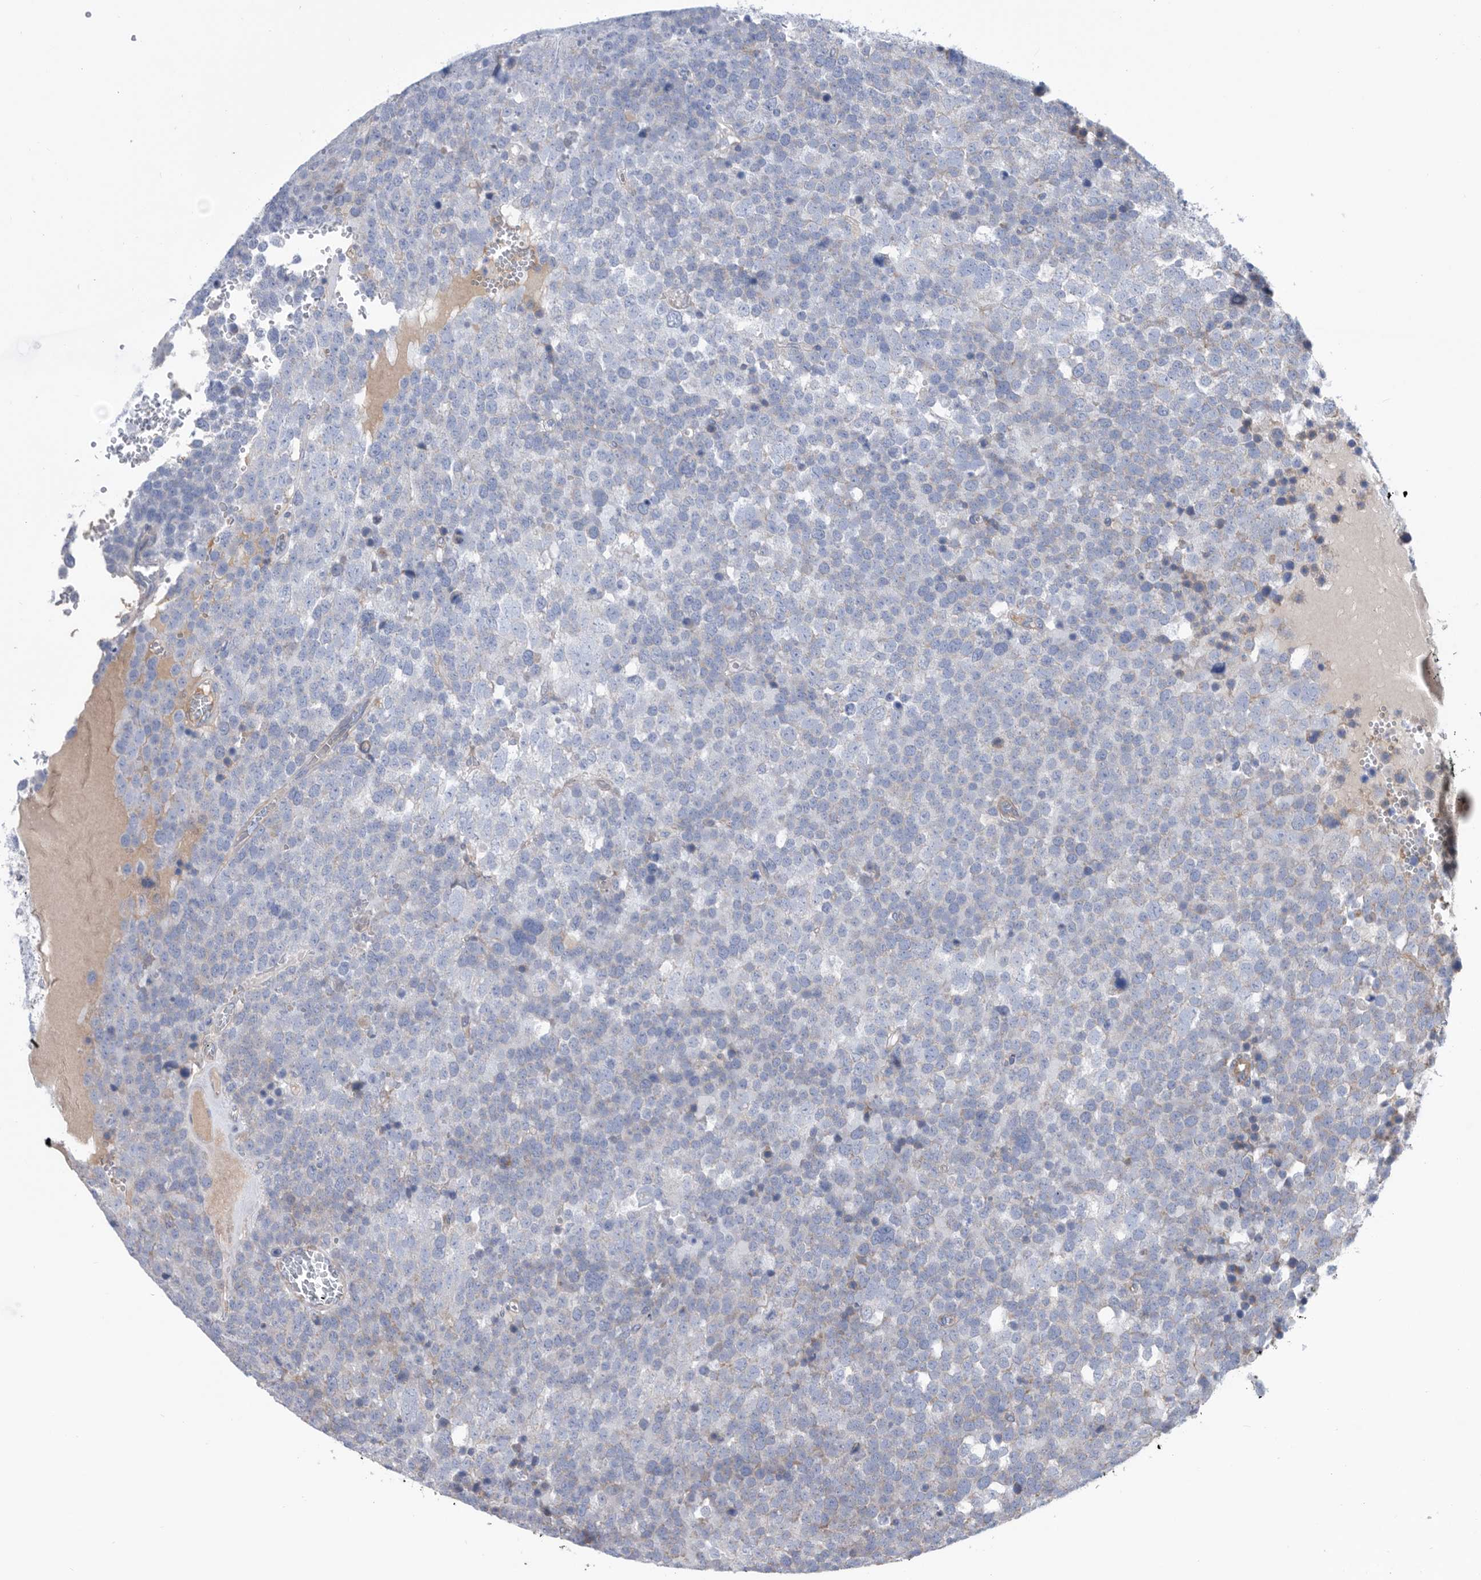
{"staining": {"intensity": "negative", "quantity": "none", "location": "none"}, "tissue": "testis cancer", "cell_type": "Tumor cells", "image_type": "cancer", "snomed": [{"axis": "morphology", "description": "Seminoma, NOS"}, {"axis": "topography", "description": "Testis"}], "caption": "Immunohistochemistry (IHC) micrograph of human testis cancer (seminoma) stained for a protein (brown), which reveals no positivity in tumor cells.", "gene": "ATP13A3", "patient": {"sex": "male", "age": 71}}